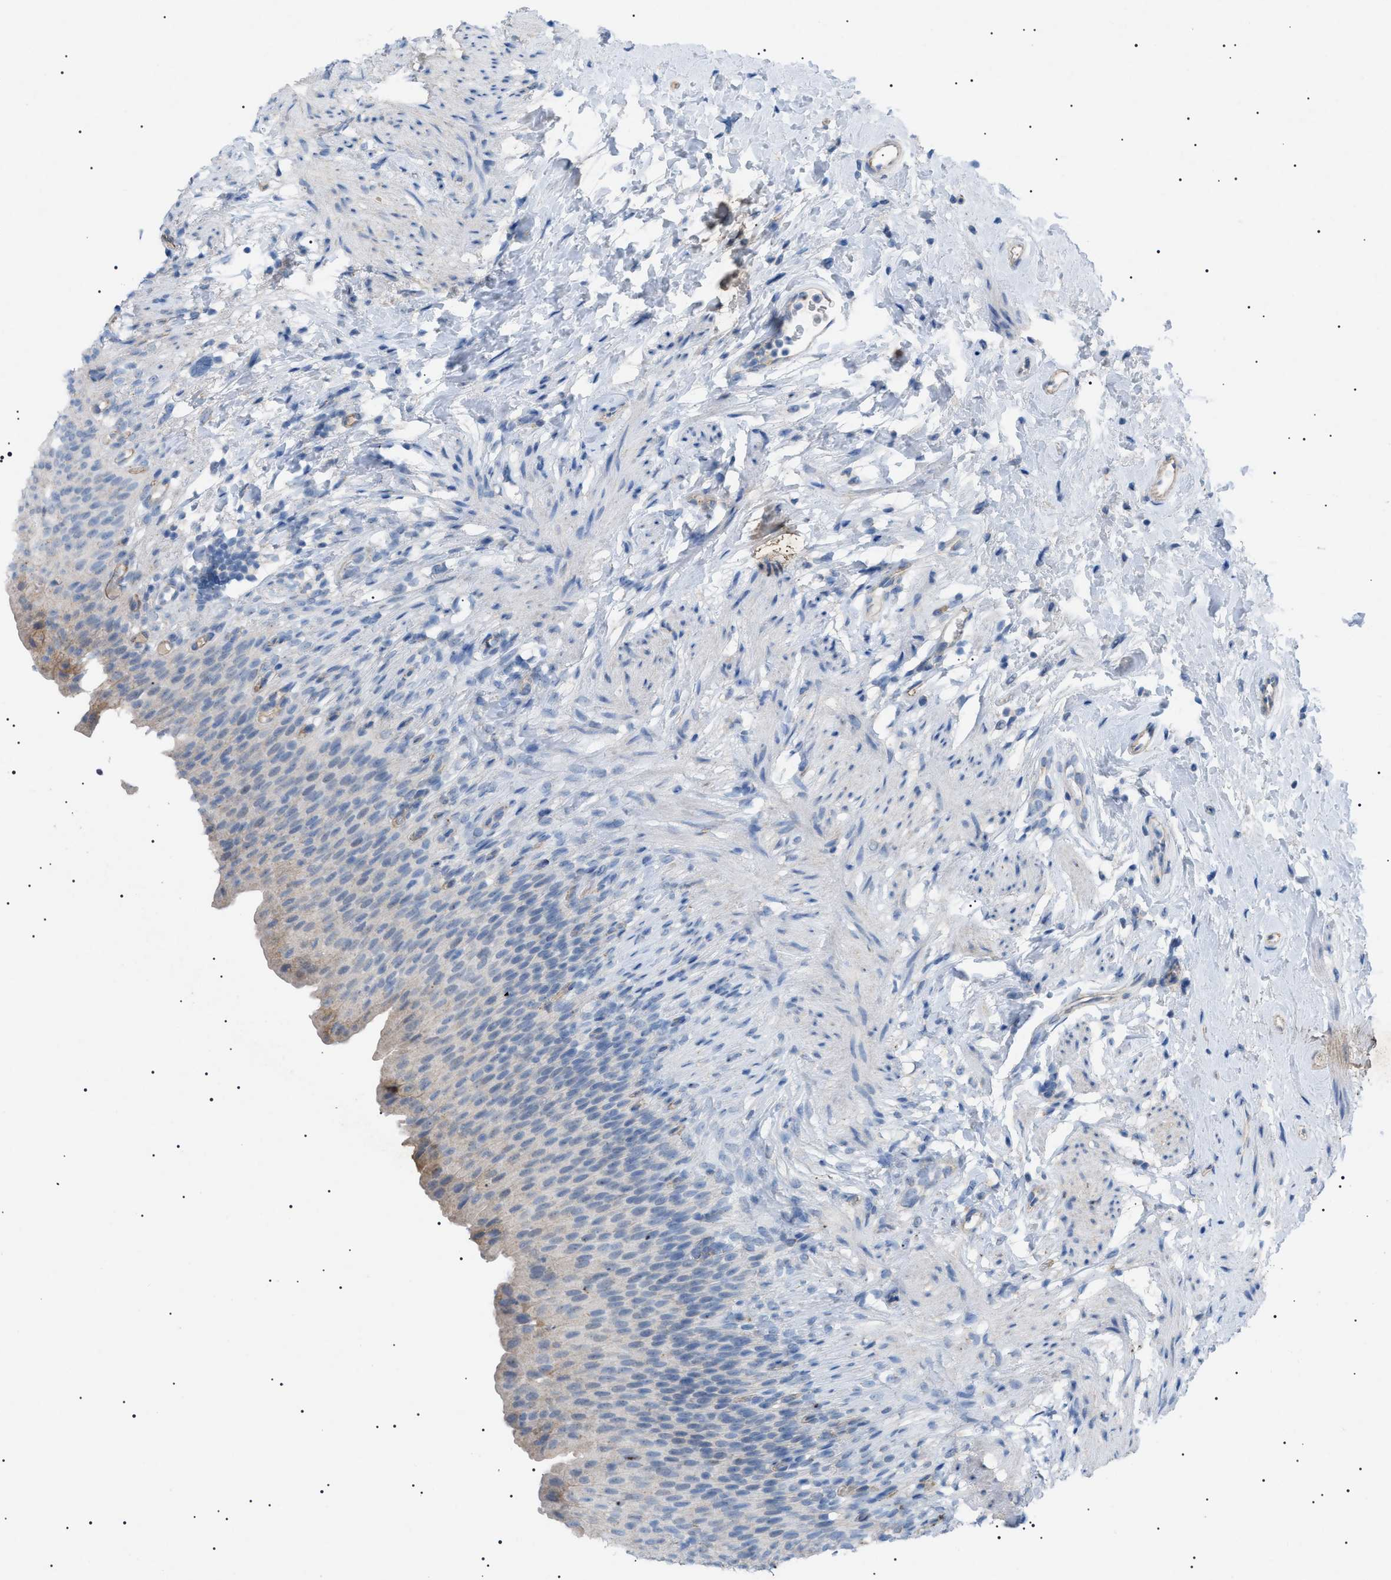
{"staining": {"intensity": "weak", "quantity": "<25%", "location": "cytoplasmic/membranous"}, "tissue": "urinary bladder", "cell_type": "Urothelial cells", "image_type": "normal", "snomed": [{"axis": "morphology", "description": "Normal tissue, NOS"}, {"axis": "topography", "description": "Urinary bladder"}], "caption": "DAB immunohistochemical staining of unremarkable urinary bladder exhibits no significant expression in urothelial cells.", "gene": "ADAMTS1", "patient": {"sex": "female", "age": 79}}